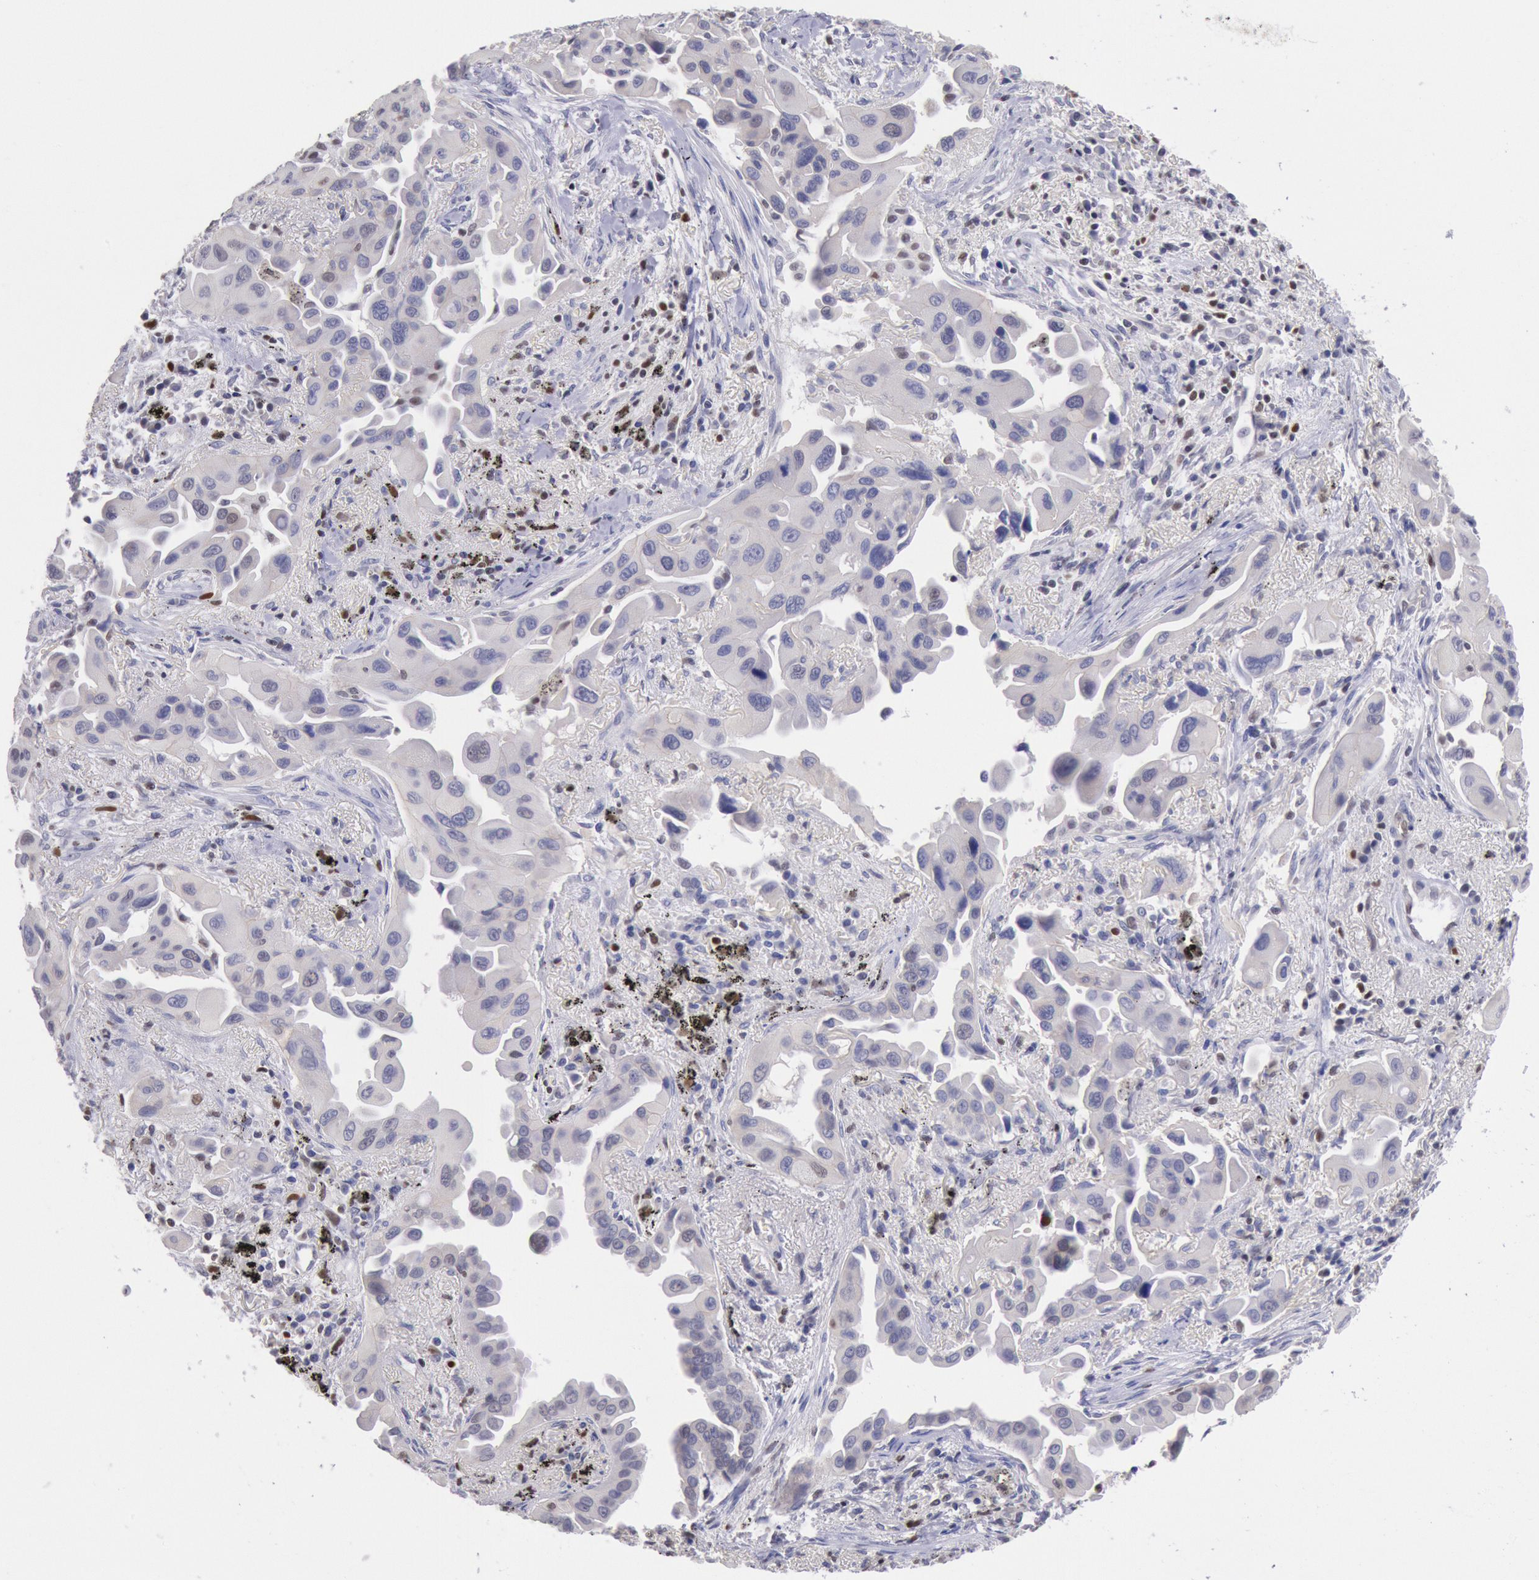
{"staining": {"intensity": "negative", "quantity": "none", "location": "none"}, "tissue": "lung cancer", "cell_type": "Tumor cells", "image_type": "cancer", "snomed": [{"axis": "morphology", "description": "Adenocarcinoma, NOS"}, {"axis": "topography", "description": "Lung"}], "caption": "The image demonstrates no significant positivity in tumor cells of lung cancer.", "gene": "RPS6KA5", "patient": {"sex": "male", "age": 68}}